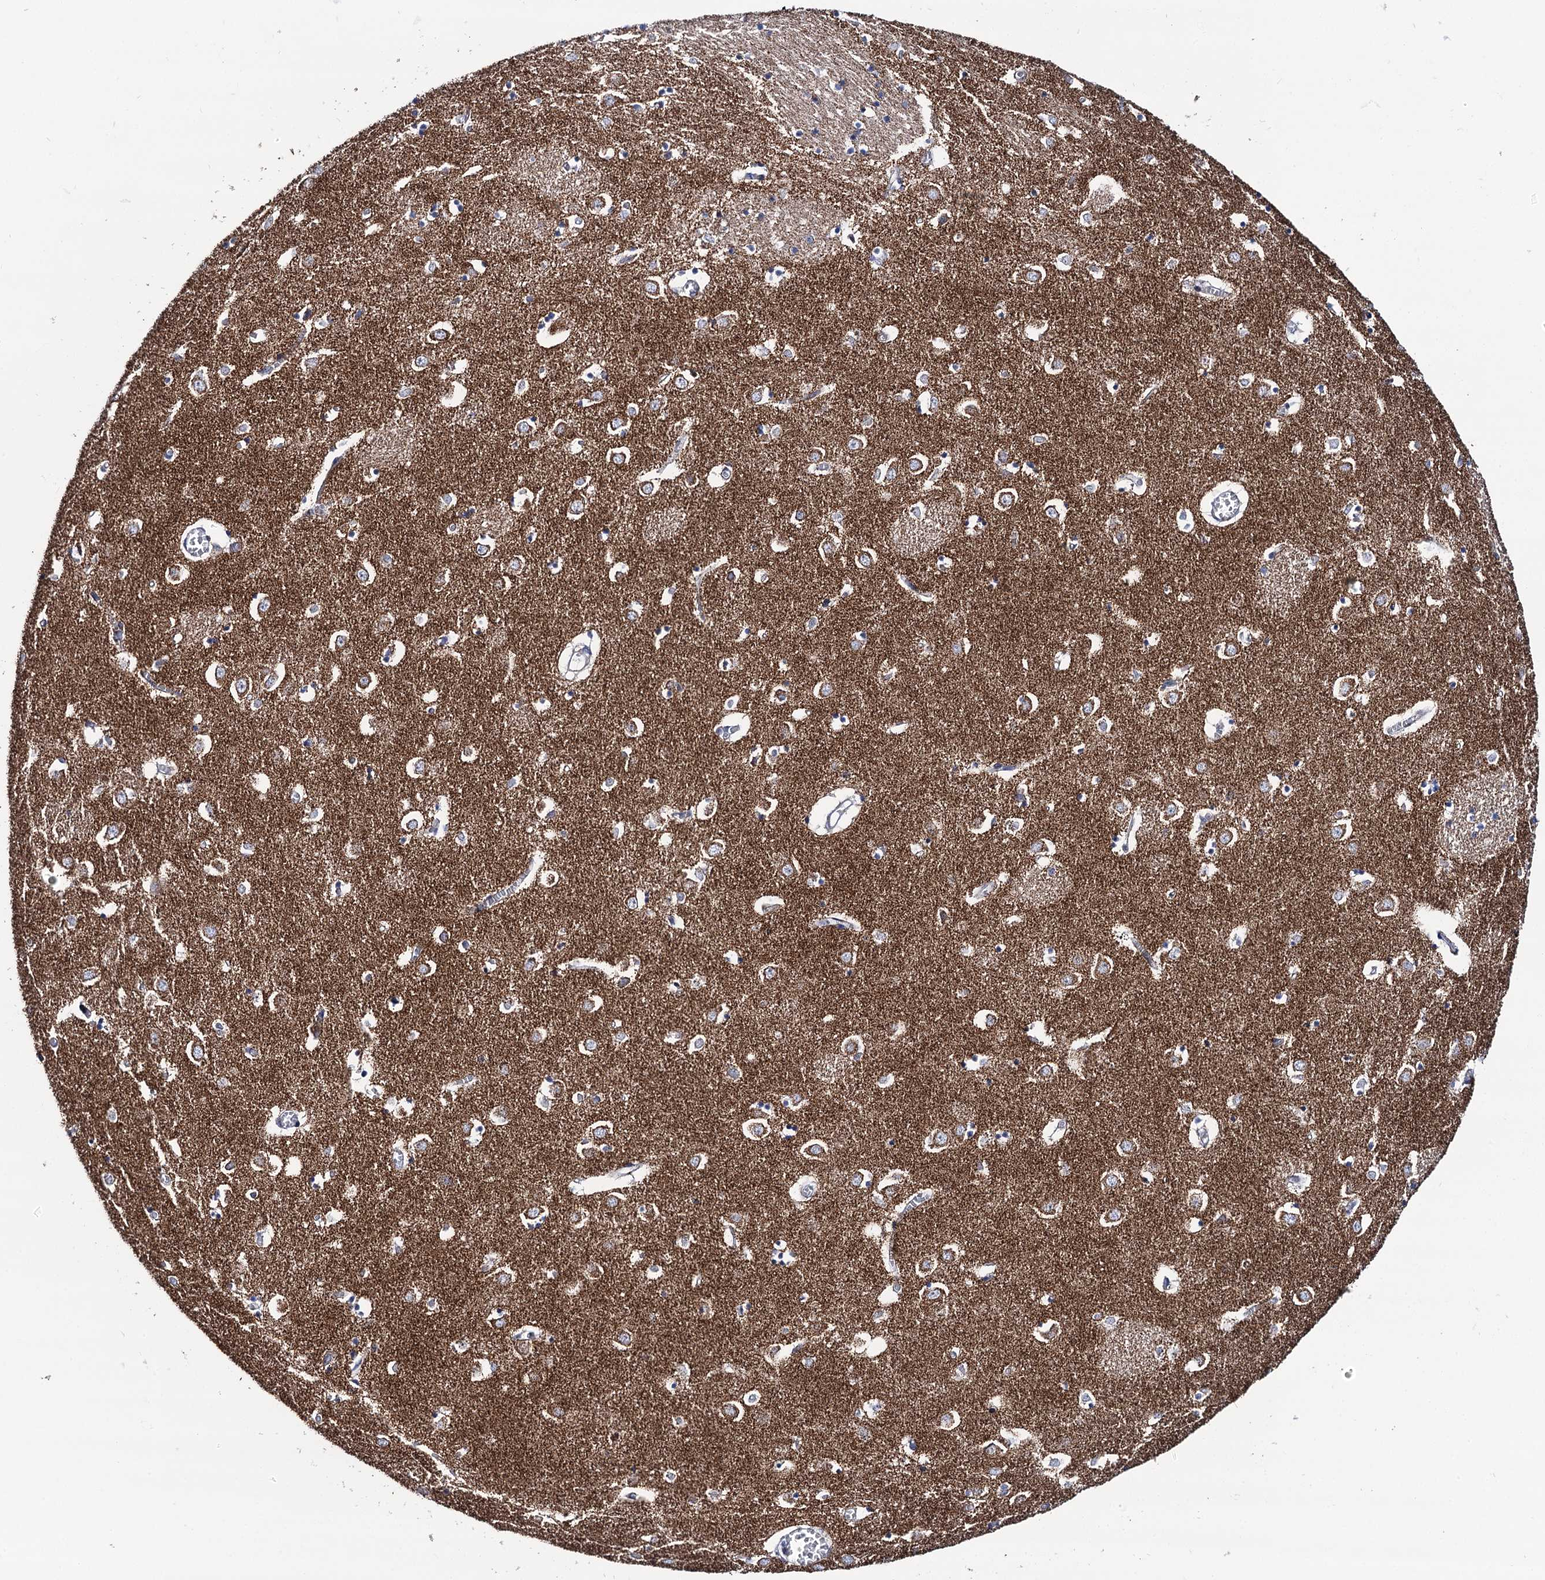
{"staining": {"intensity": "moderate", "quantity": ">75%", "location": "cytoplasmic/membranous"}, "tissue": "caudate", "cell_type": "Glial cells", "image_type": "normal", "snomed": [{"axis": "morphology", "description": "Normal tissue, NOS"}, {"axis": "topography", "description": "Lateral ventricle wall"}], "caption": "Human caudate stained with a brown dye exhibits moderate cytoplasmic/membranous positive staining in about >75% of glial cells.", "gene": "UBASH3B", "patient": {"sex": "male", "age": 70}}